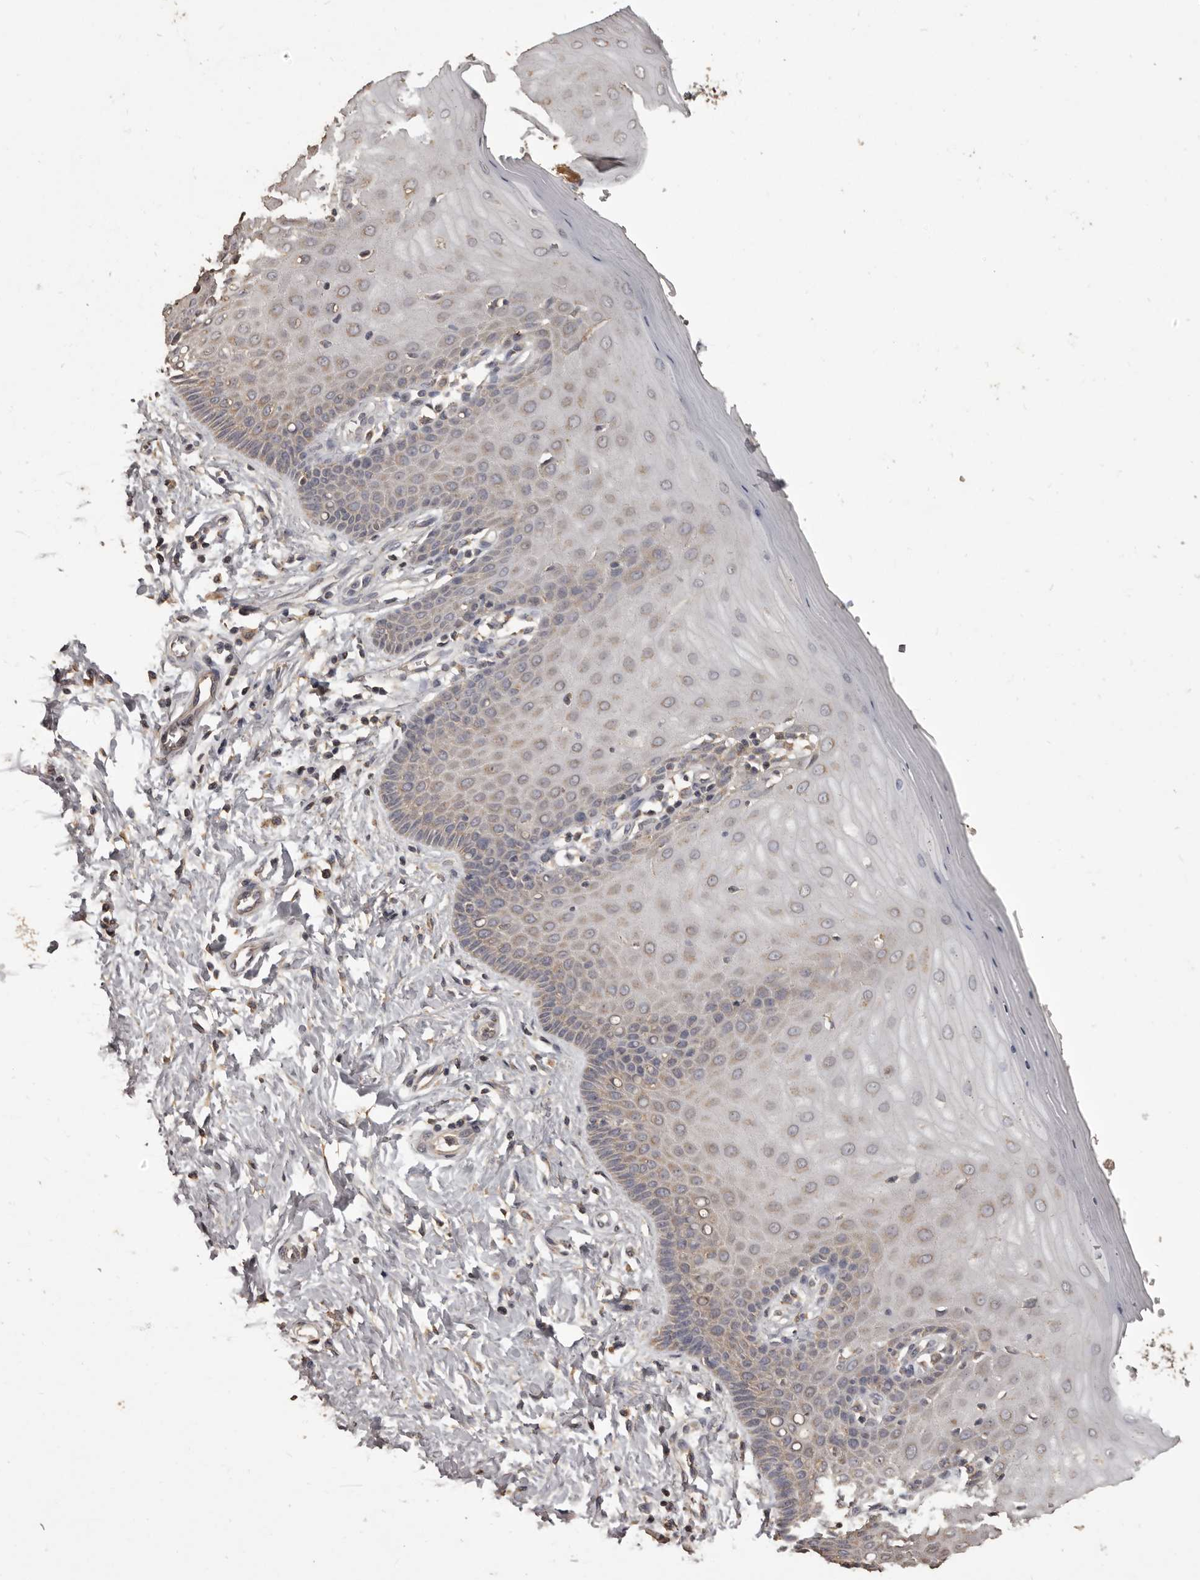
{"staining": {"intensity": "weak", "quantity": "<25%", "location": "cytoplasmic/membranous"}, "tissue": "cervix", "cell_type": "Glandular cells", "image_type": "normal", "snomed": [{"axis": "morphology", "description": "Normal tissue, NOS"}, {"axis": "topography", "description": "Cervix"}], "caption": "This photomicrograph is of benign cervix stained with immunohistochemistry to label a protein in brown with the nuclei are counter-stained blue. There is no staining in glandular cells.", "gene": "MGAT5", "patient": {"sex": "female", "age": 55}}